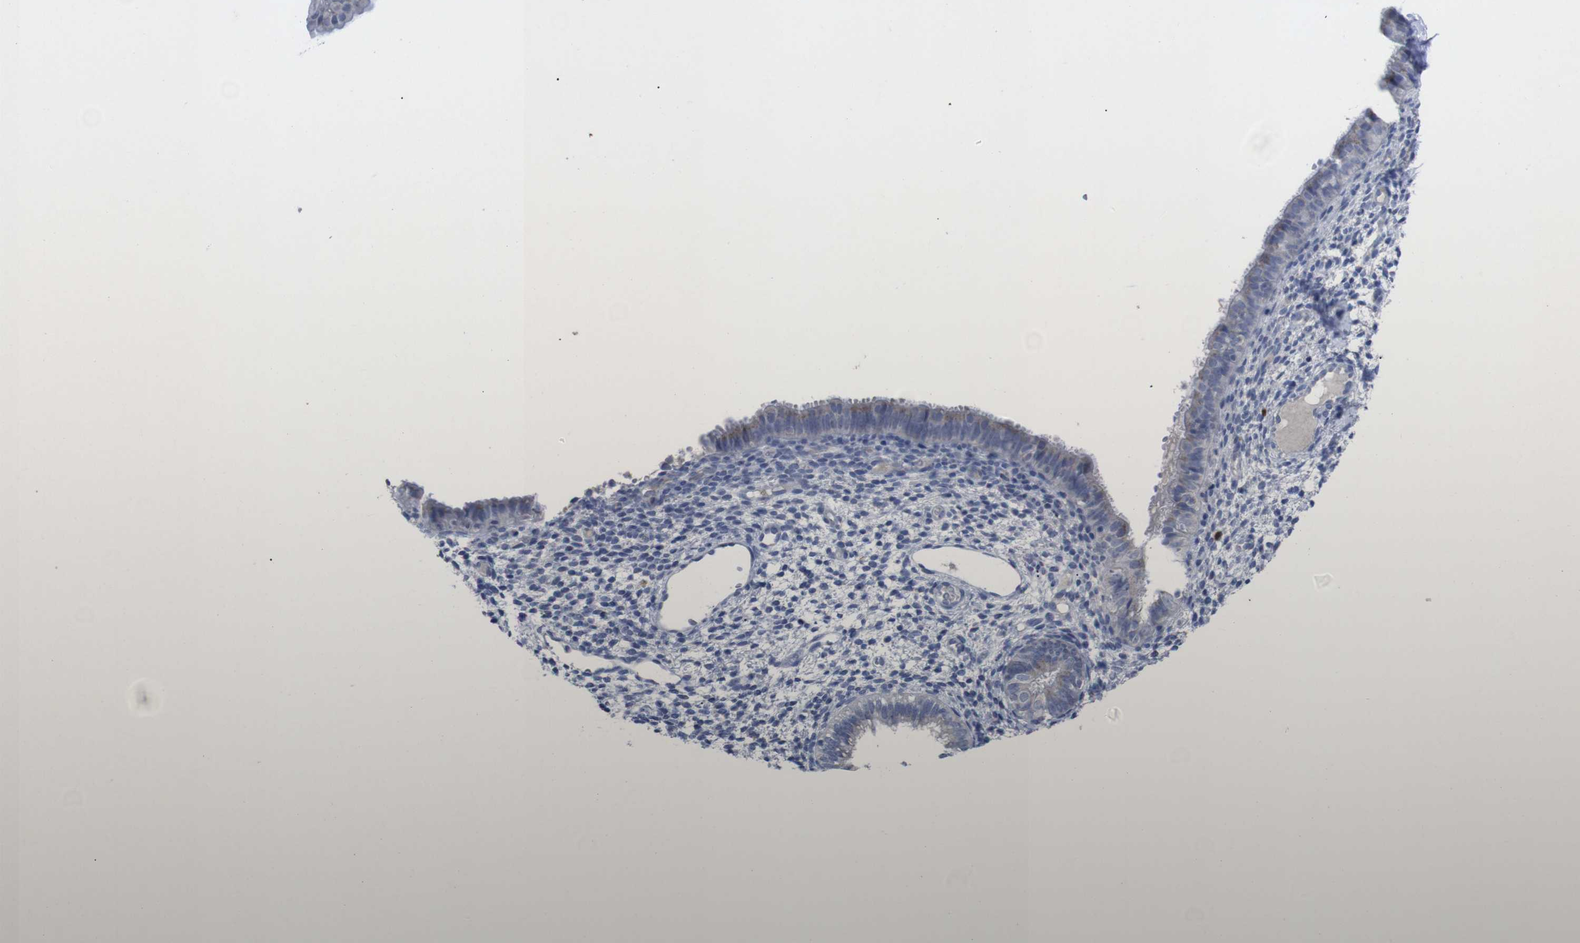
{"staining": {"intensity": "negative", "quantity": "none", "location": "none"}, "tissue": "endometrium", "cell_type": "Cells in endometrial stroma", "image_type": "normal", "snomed": [{"axis": "morphology", "description": "Normal tissue, NOS"}, {"axis": "topography", "description": "Endometrium"}], "caption": "This is an immunohistochemistry histopathology image of benign human endometrium. There is no staining in cells in endometrial stroma.", "gene": "IRF4", "patient": {"sex": "female", "age": 61}}